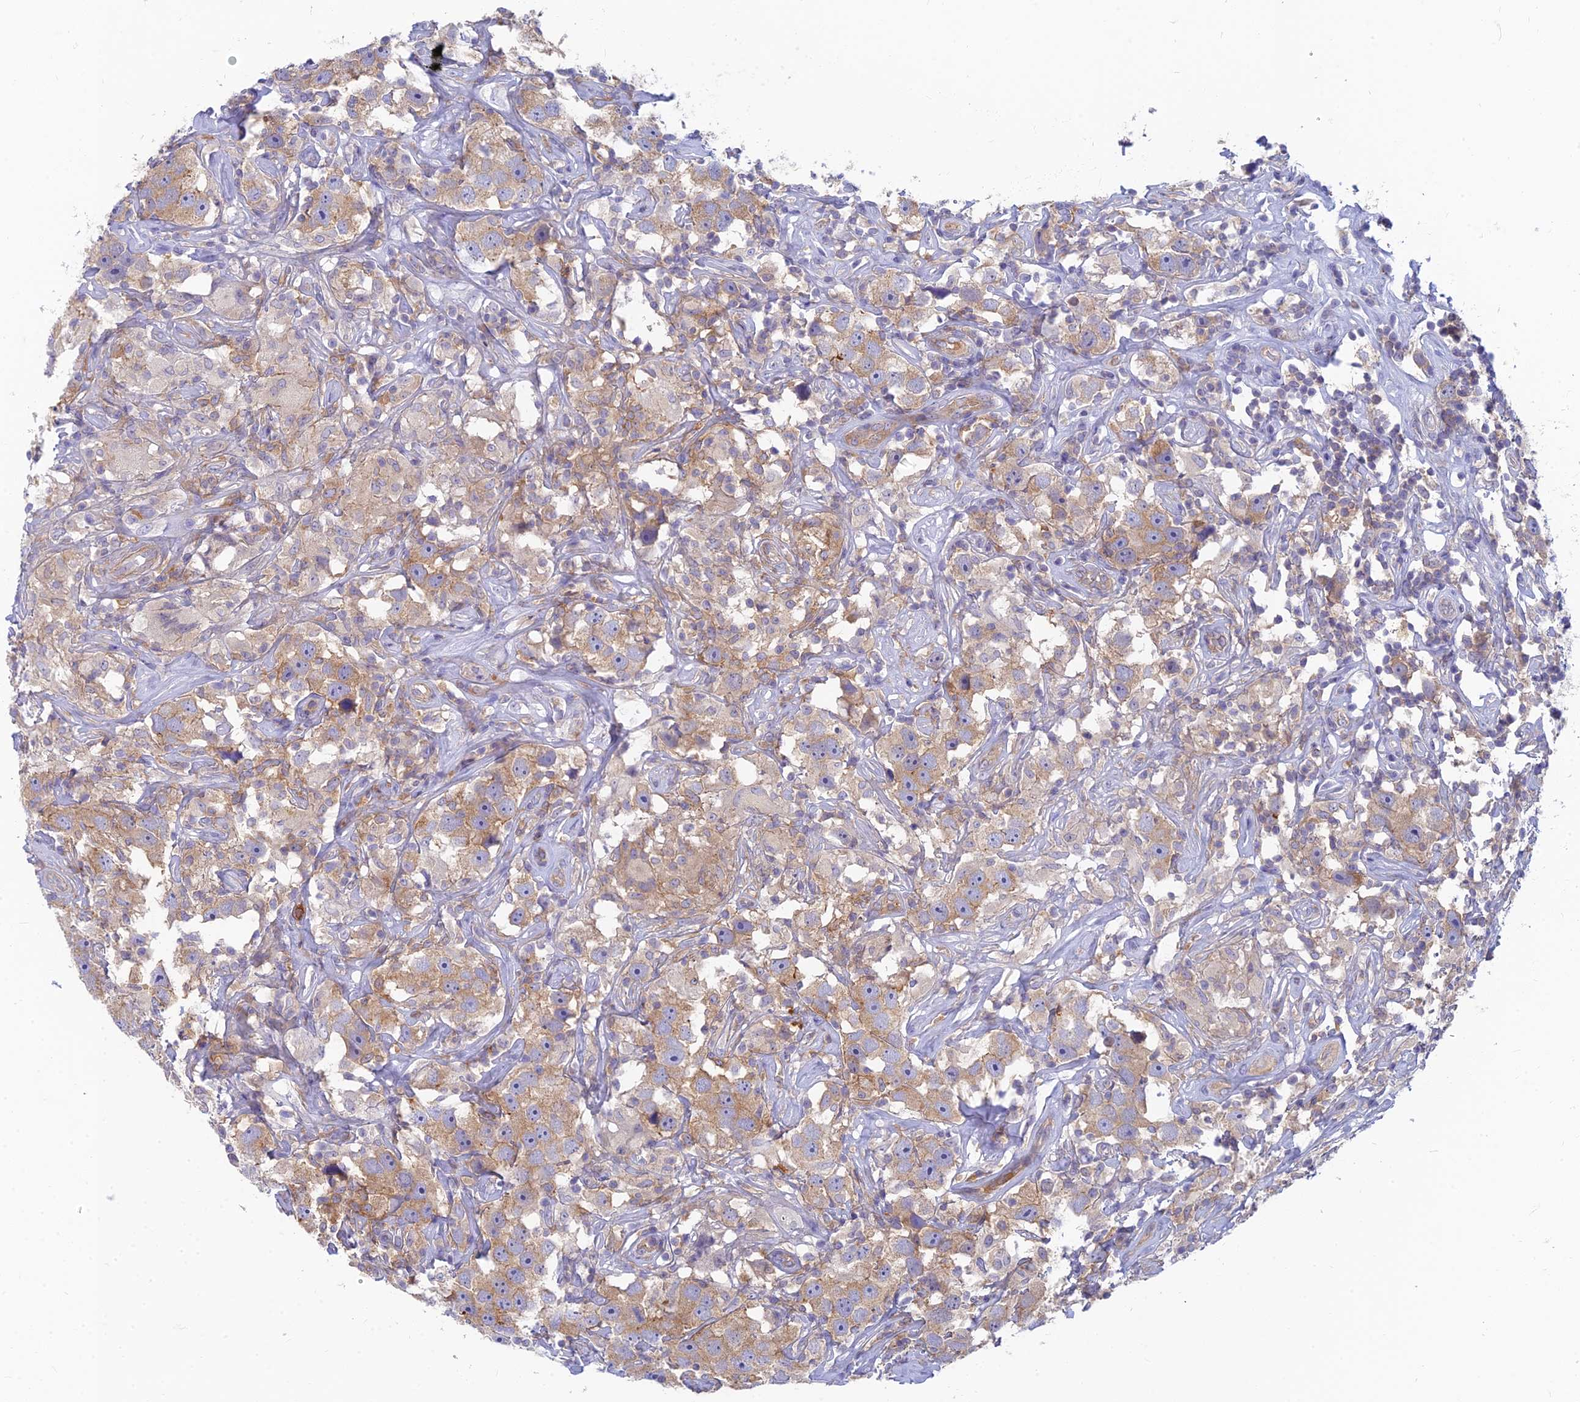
{"staining": {"intensity": "weak", "quantity": ">75%", "location": "cytoplasmic/membranous"}, "tissue": "testis cancer", "cell_type": "Tumor cells", "image_type": "cancer", "snomed": [{"axis": "morphology", "description": "Seminoma, NOS"}, {"axis": "topography", "description": "Testis"}], "caption": "This is an image of immunohistochemistry (IHC) staining of testis cancer (seminoma), which shows weak expression in the cytoplasmic/membranous of tumor cells.", "gene": "STRN4", "patient": {"sex": "male", "age": 49}}